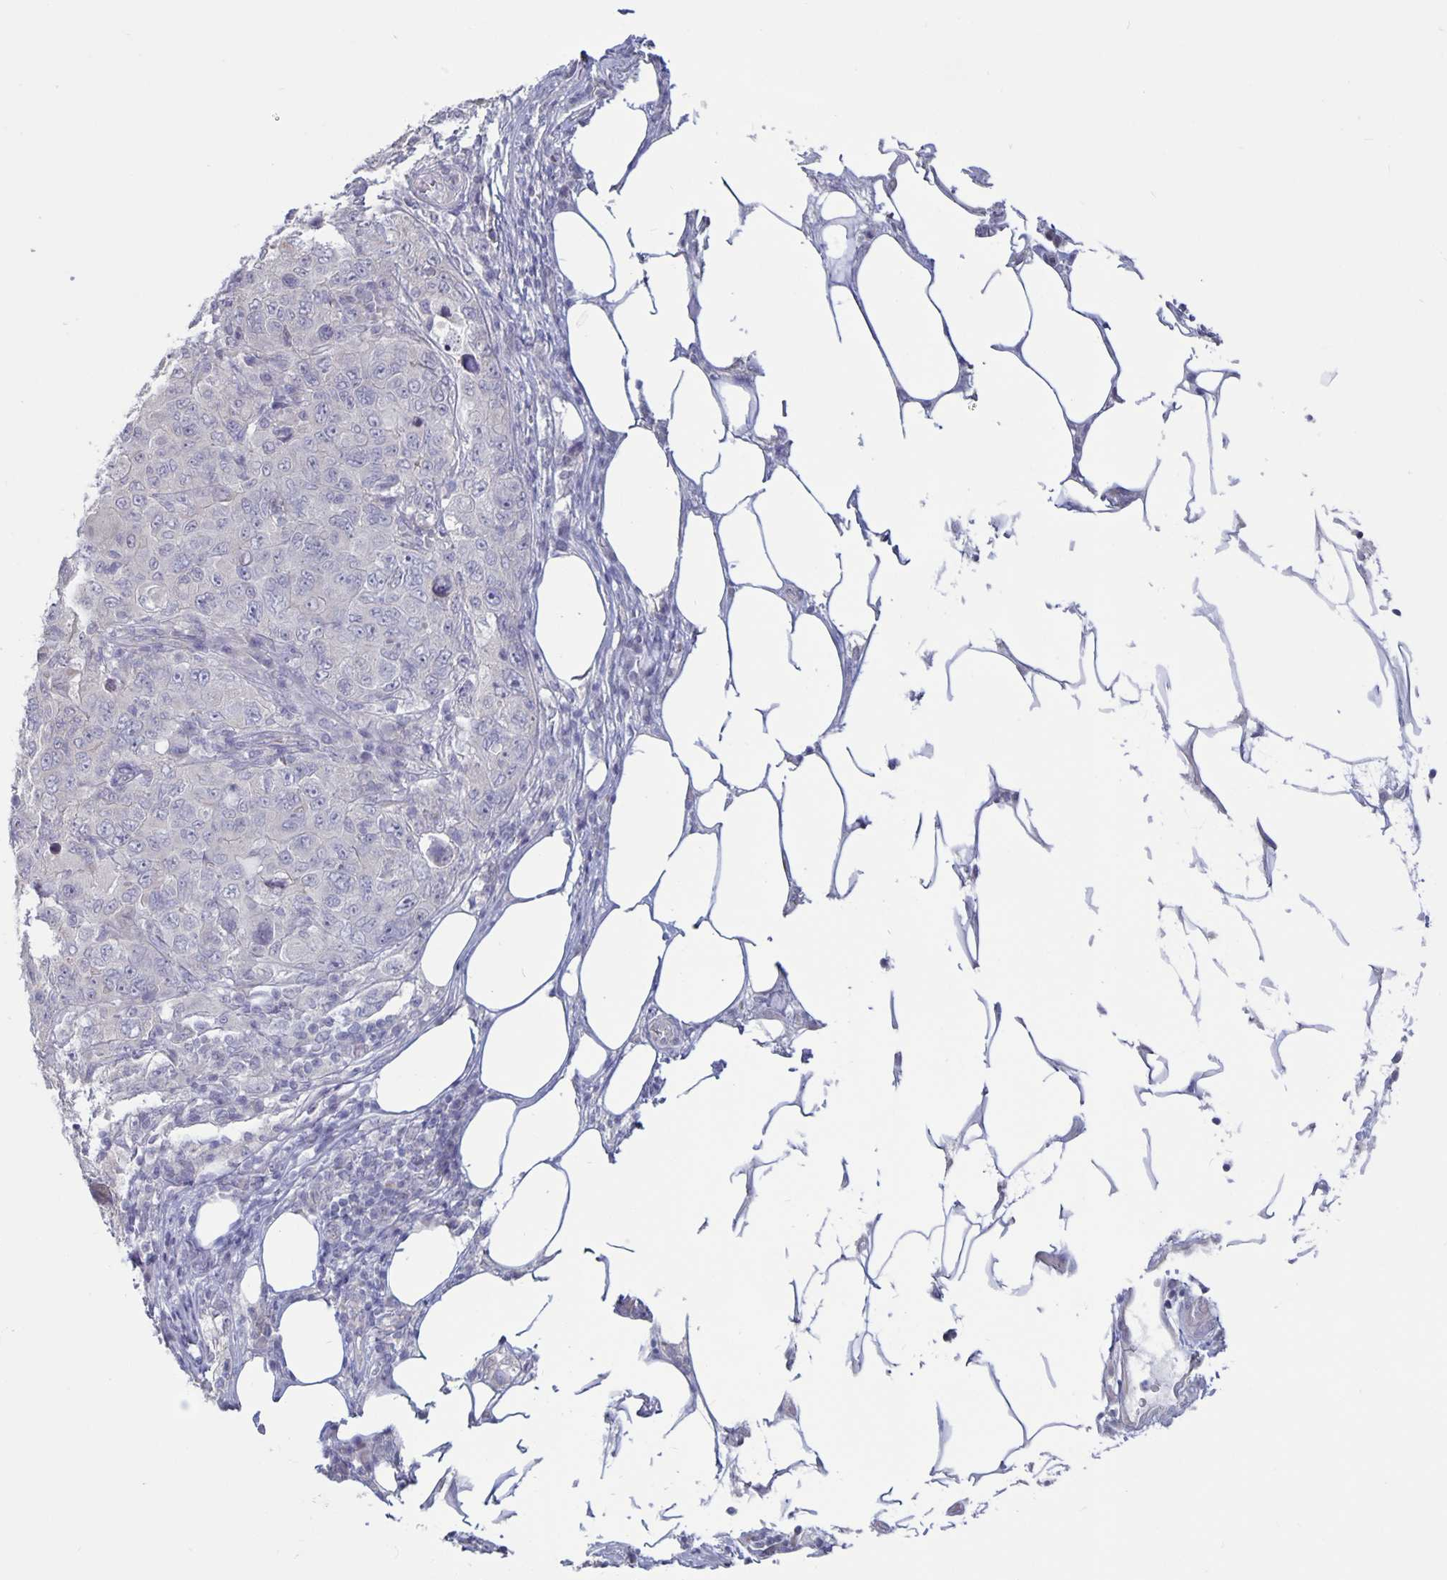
{"staining": {"intensity": "negative", "quantity": "none", "location": "none"}, "tissue": "pancreatic cancer", "cell_type": "Tumor cells", "image_type": "cancer", "snomed": [{"axis": "morphology", "description": "Adenocarcinoma, NOS"}, {"axis": "topography", "description": "Pancreas"}], "caption": "Immunohistochemical staining of adenocarcinoma (pancreatic) reveals no significant staining in tumor cells.", "gene": "PLCB3", "patient": {"sex": "male", "age": 68}}